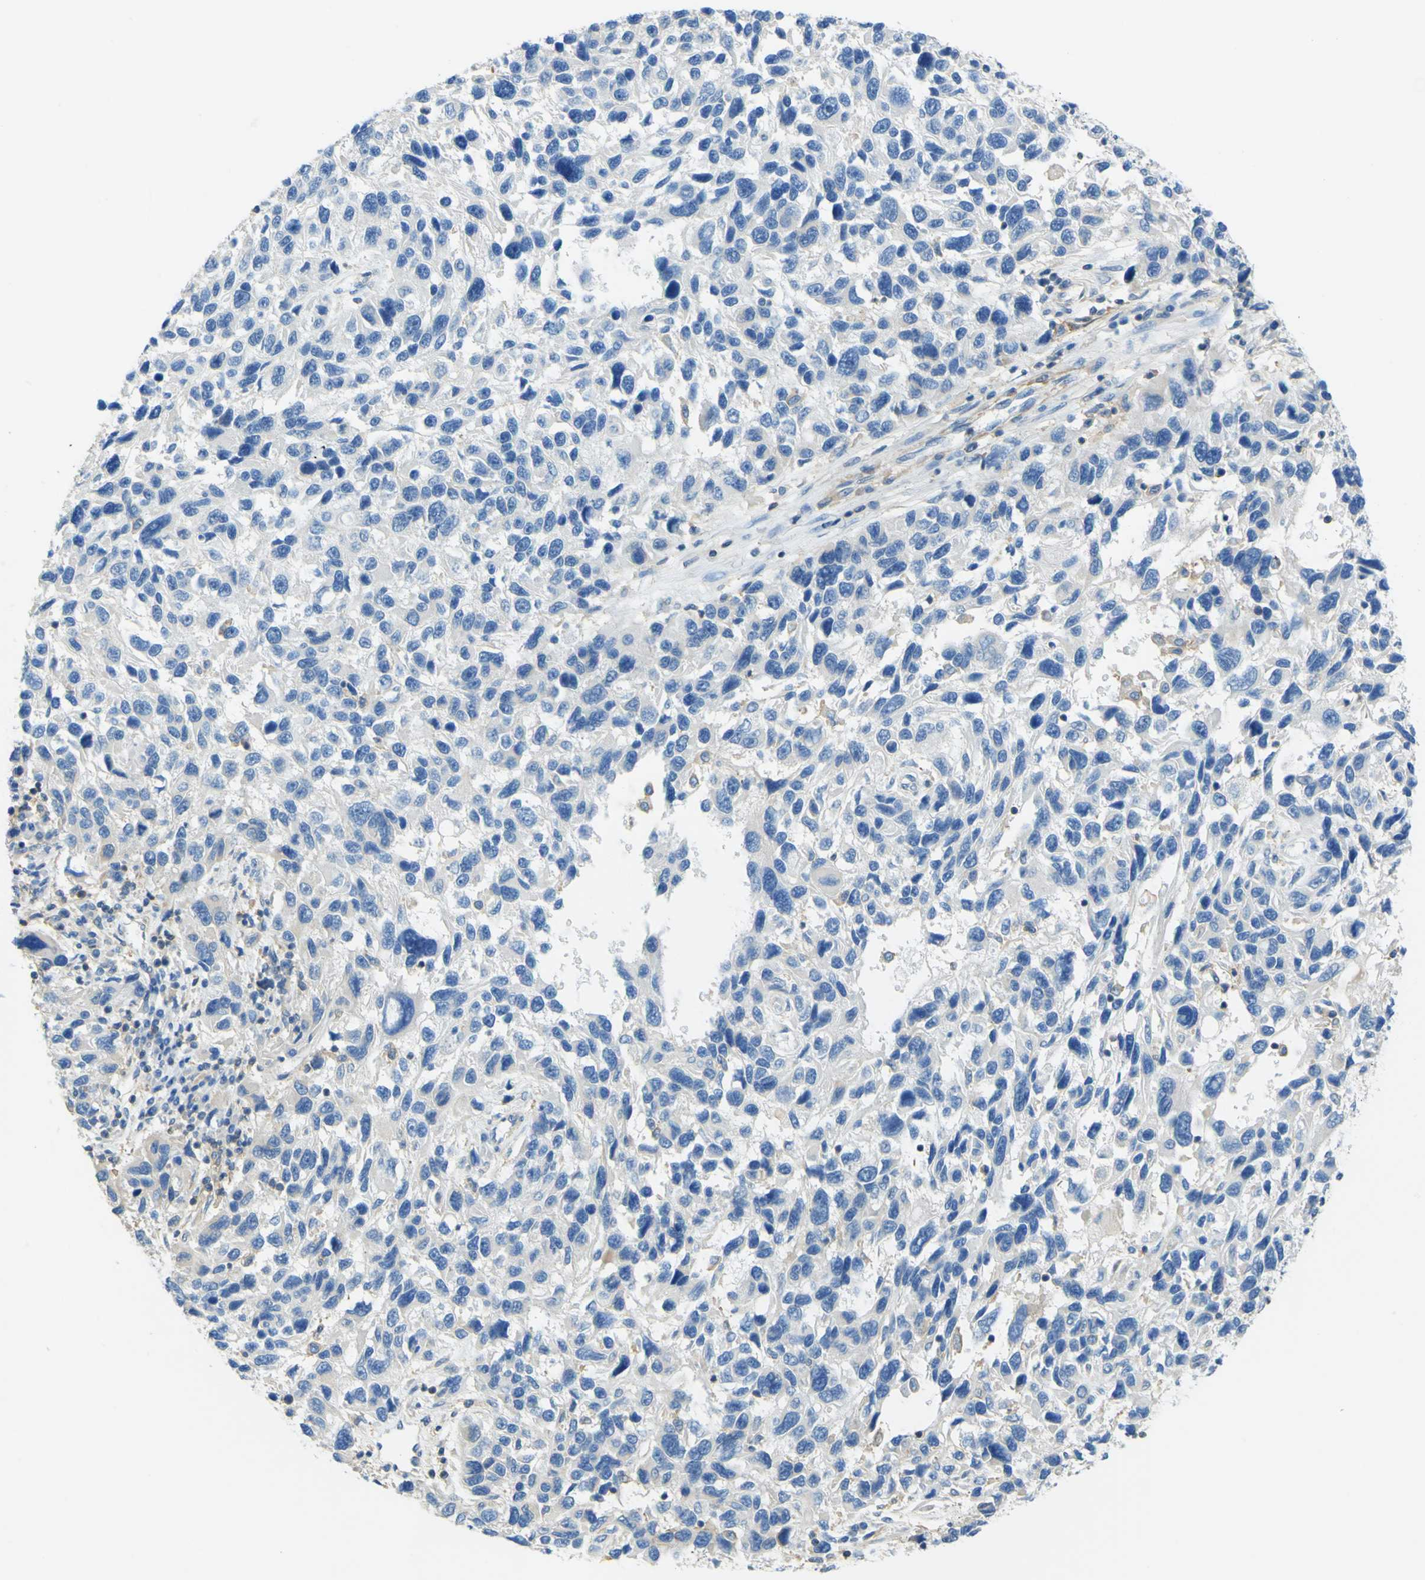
{"staining": {"intensity": "negative", "quantity": "none", "location": "none"}, "tissue": "melanoma", "cell_type": "Tumor cells", "image_type": "cancer", "snomed": [{"axis": "morphology", "description": "Malignant melanoma, NOS"}, {"axis": "topography", "description": "Skin"}], "caption": "IHC of human melanoma reveals no positivity in tumor cells.", "gene": "OGN", "patient": {"sex": "male", "age": 53}}